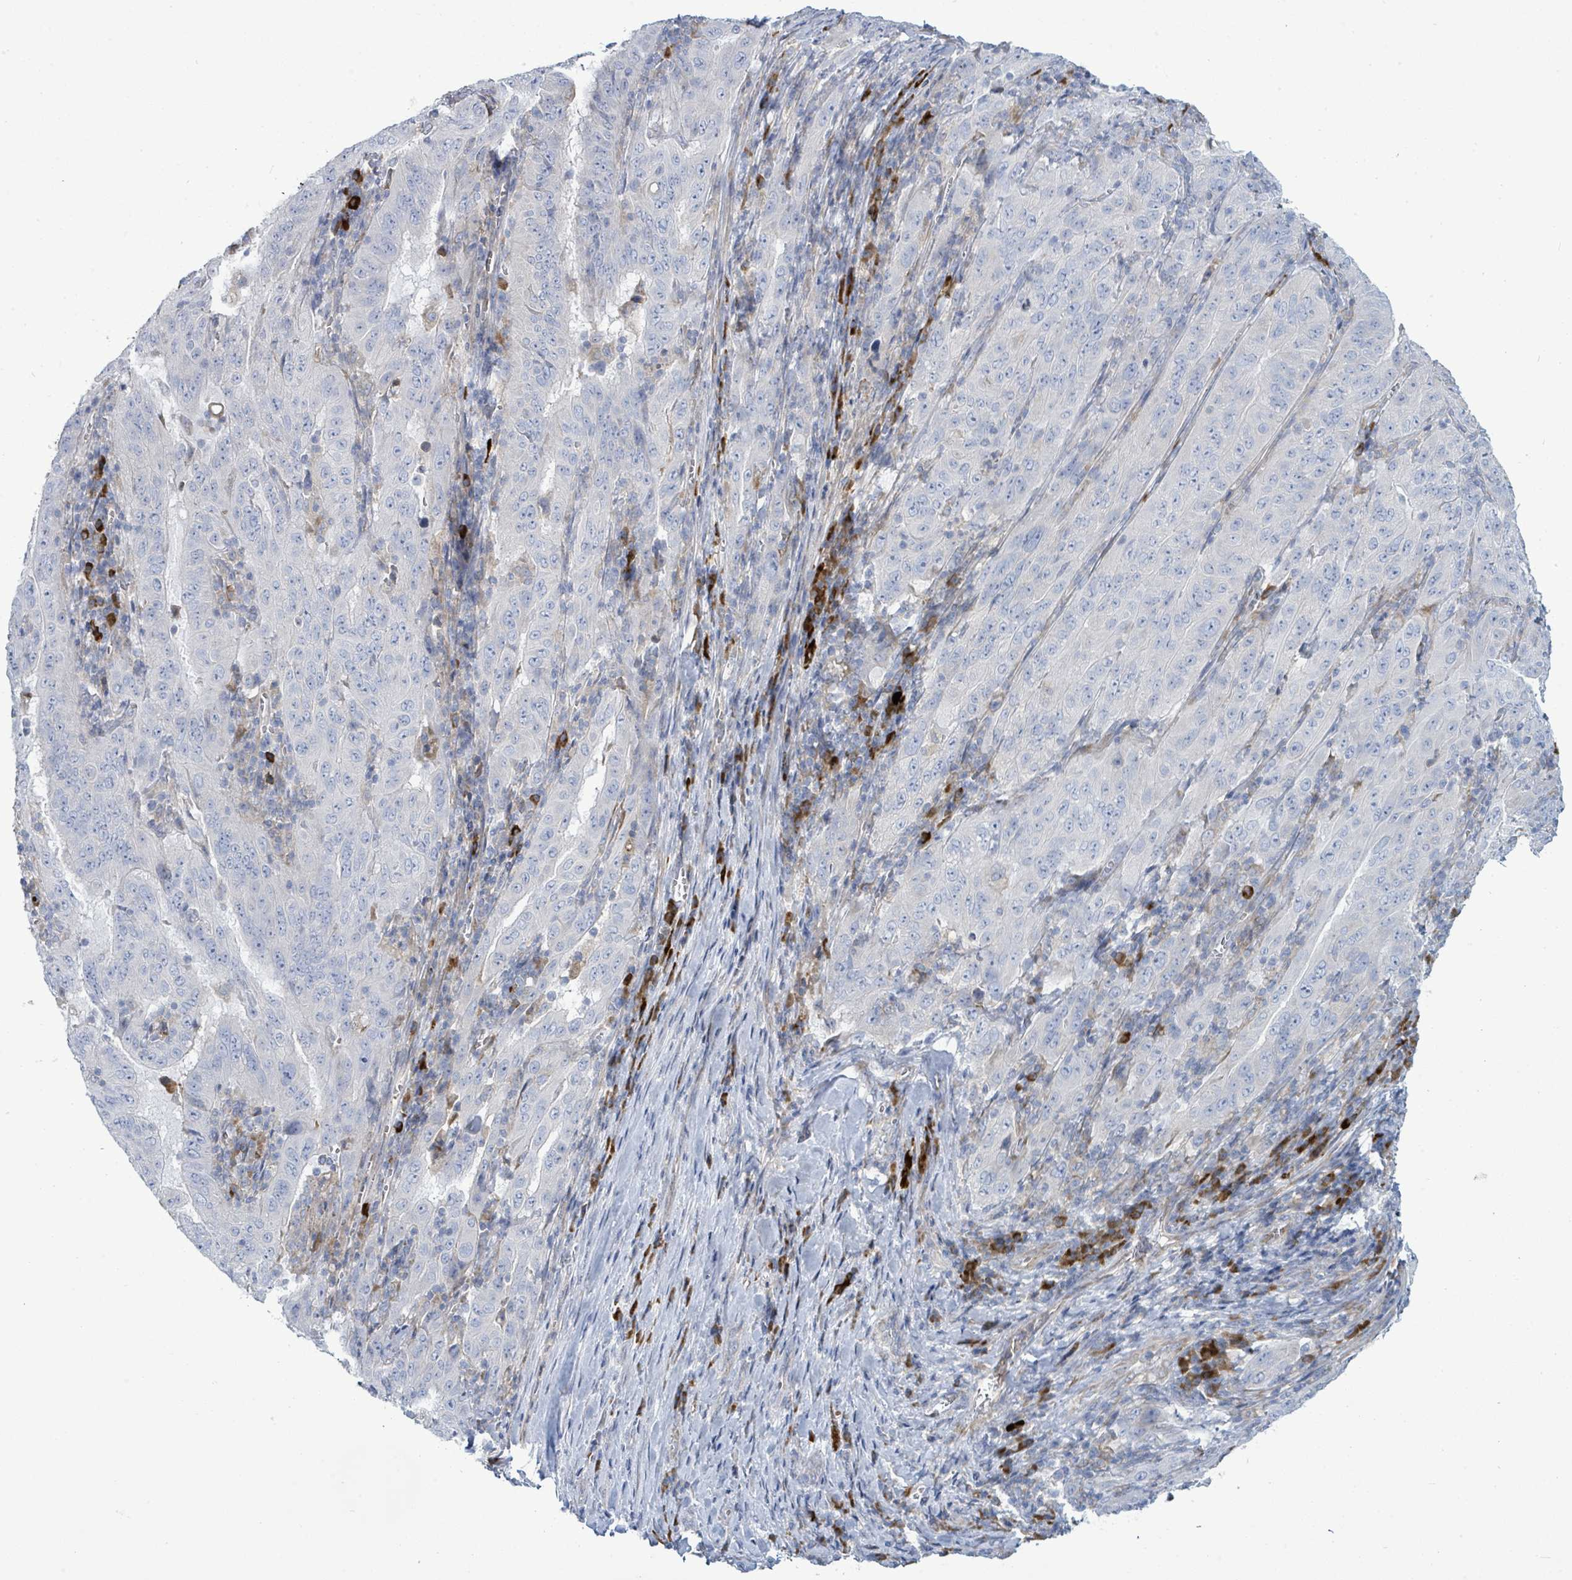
{"staining": {"intensity": "negative", "quantity": "none", "location": "none"}, "tissue": "pancreatic cancer", "cell_type": "Tumor cells", "image_type": "cancer", "snomed": [{"axis": "morphology", "description": "Adenocarcinoma, NOS"}, {"axis": "topography", "description": "Pancreas"}], "caption": "An immunohistochemistry (IHC) image of pancreatic cancer (adenocarcinoma) is shown. There is no staining in tumor cells of pancreatic cancer (adenocarcinoma).", "gene": "SIRPB1", "patient": {"sex": "male", "age": 63}}